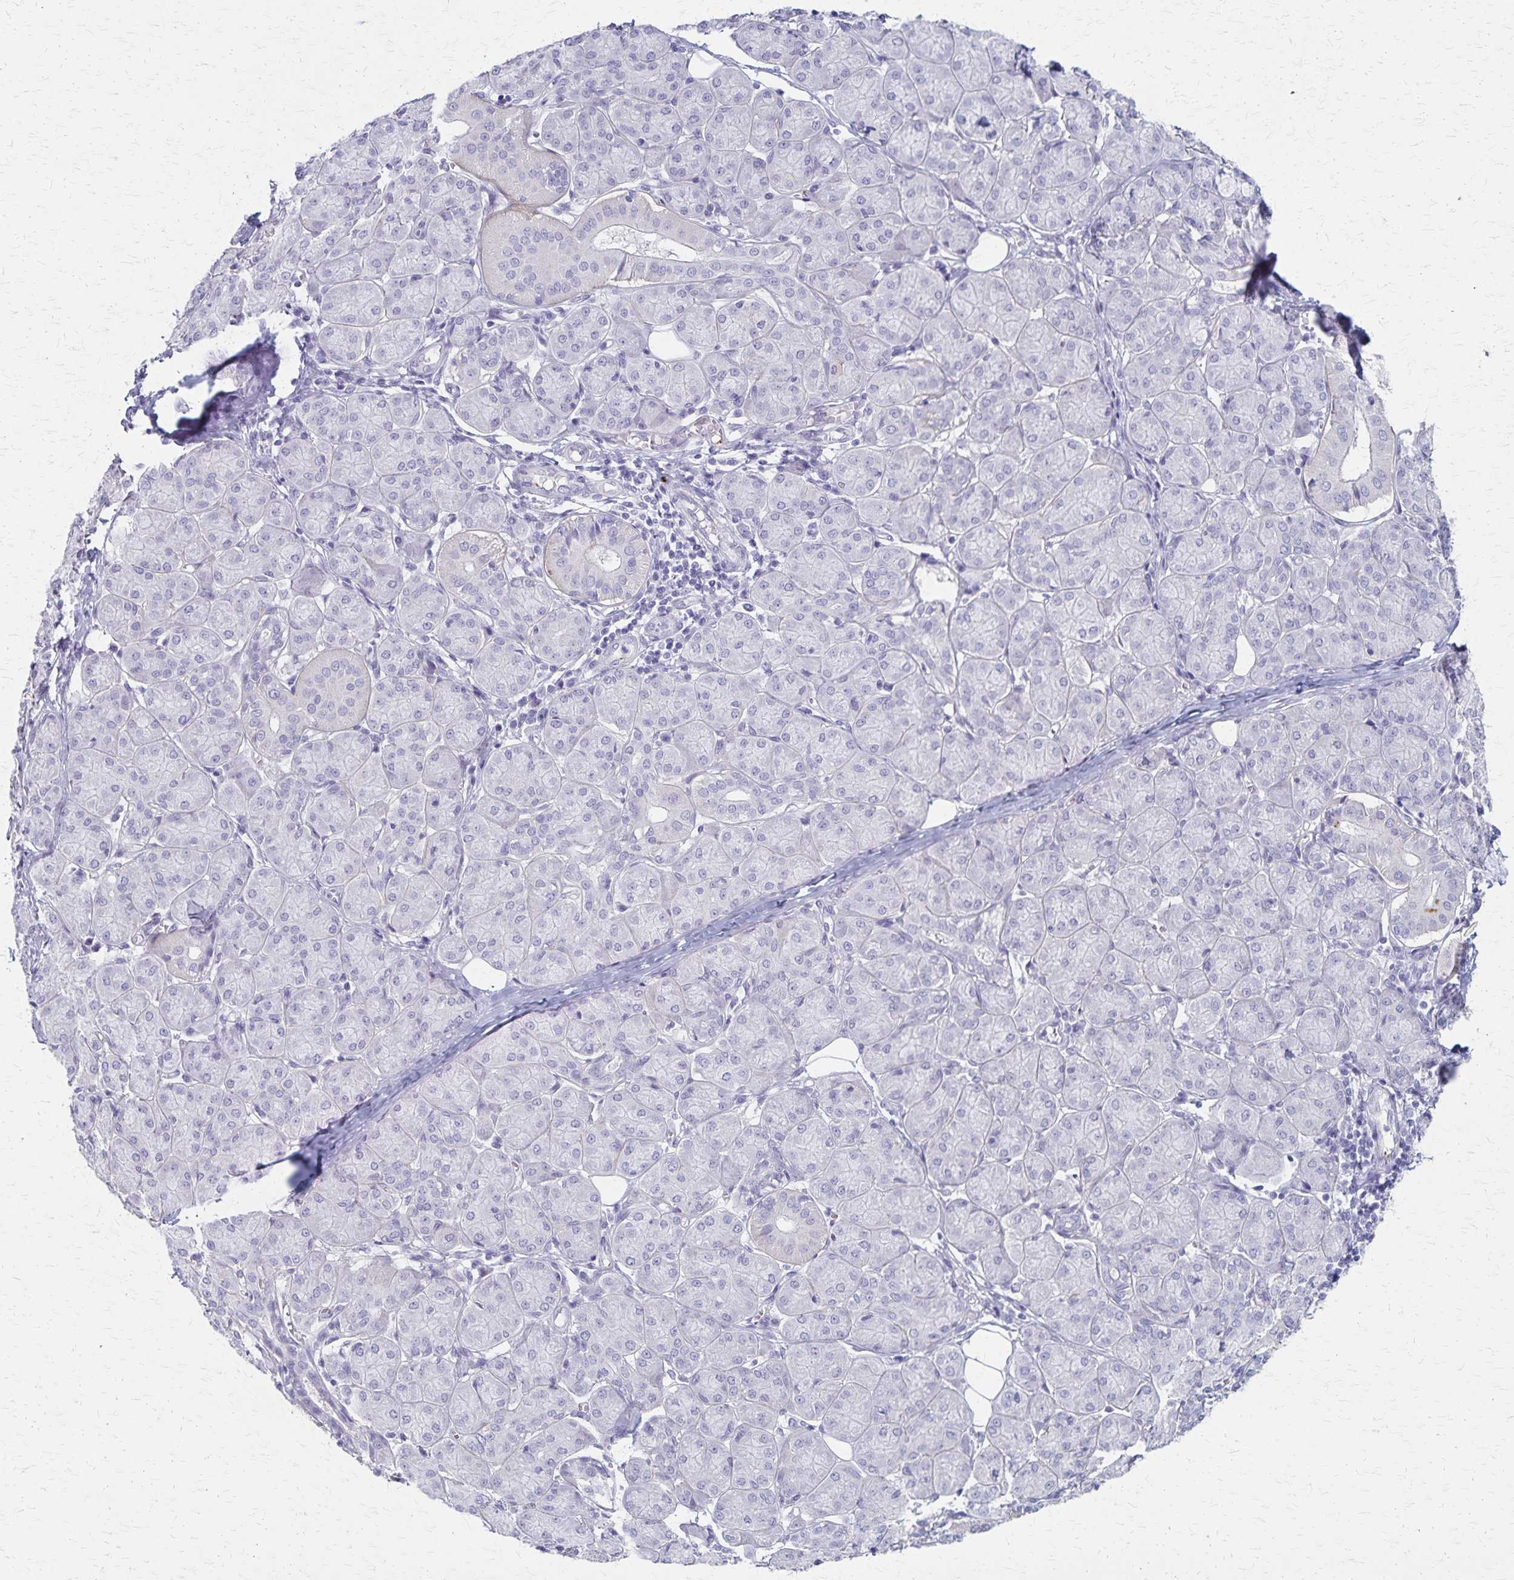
{"staining": {"intensity": "negative", "quantity": "none", "location": "none"}, "tissue": "salivary gland", "cell_type": "Glandular cells", "image_type": "normal", "snomed": [{"axis": "morphology", "description": "Normal tissue, NOS"}, {"axis": "morphology", "description": "Inflammation, NOS"}, {"axis": "topography", "description": "Lymph node"}, {"axis": "topography", "description": "Salivary gland"}], "caption": "A high-resolution photomicrograph shows immunohistochemistry staining of normal salivary gland, which exhibits no significant staining in glandular cells. (DAB immunohistochemistry visualized using brightfield microscopy, high magnification).", "gene": "RASL10B", "patient": {"sex": "male", "age": 3}}